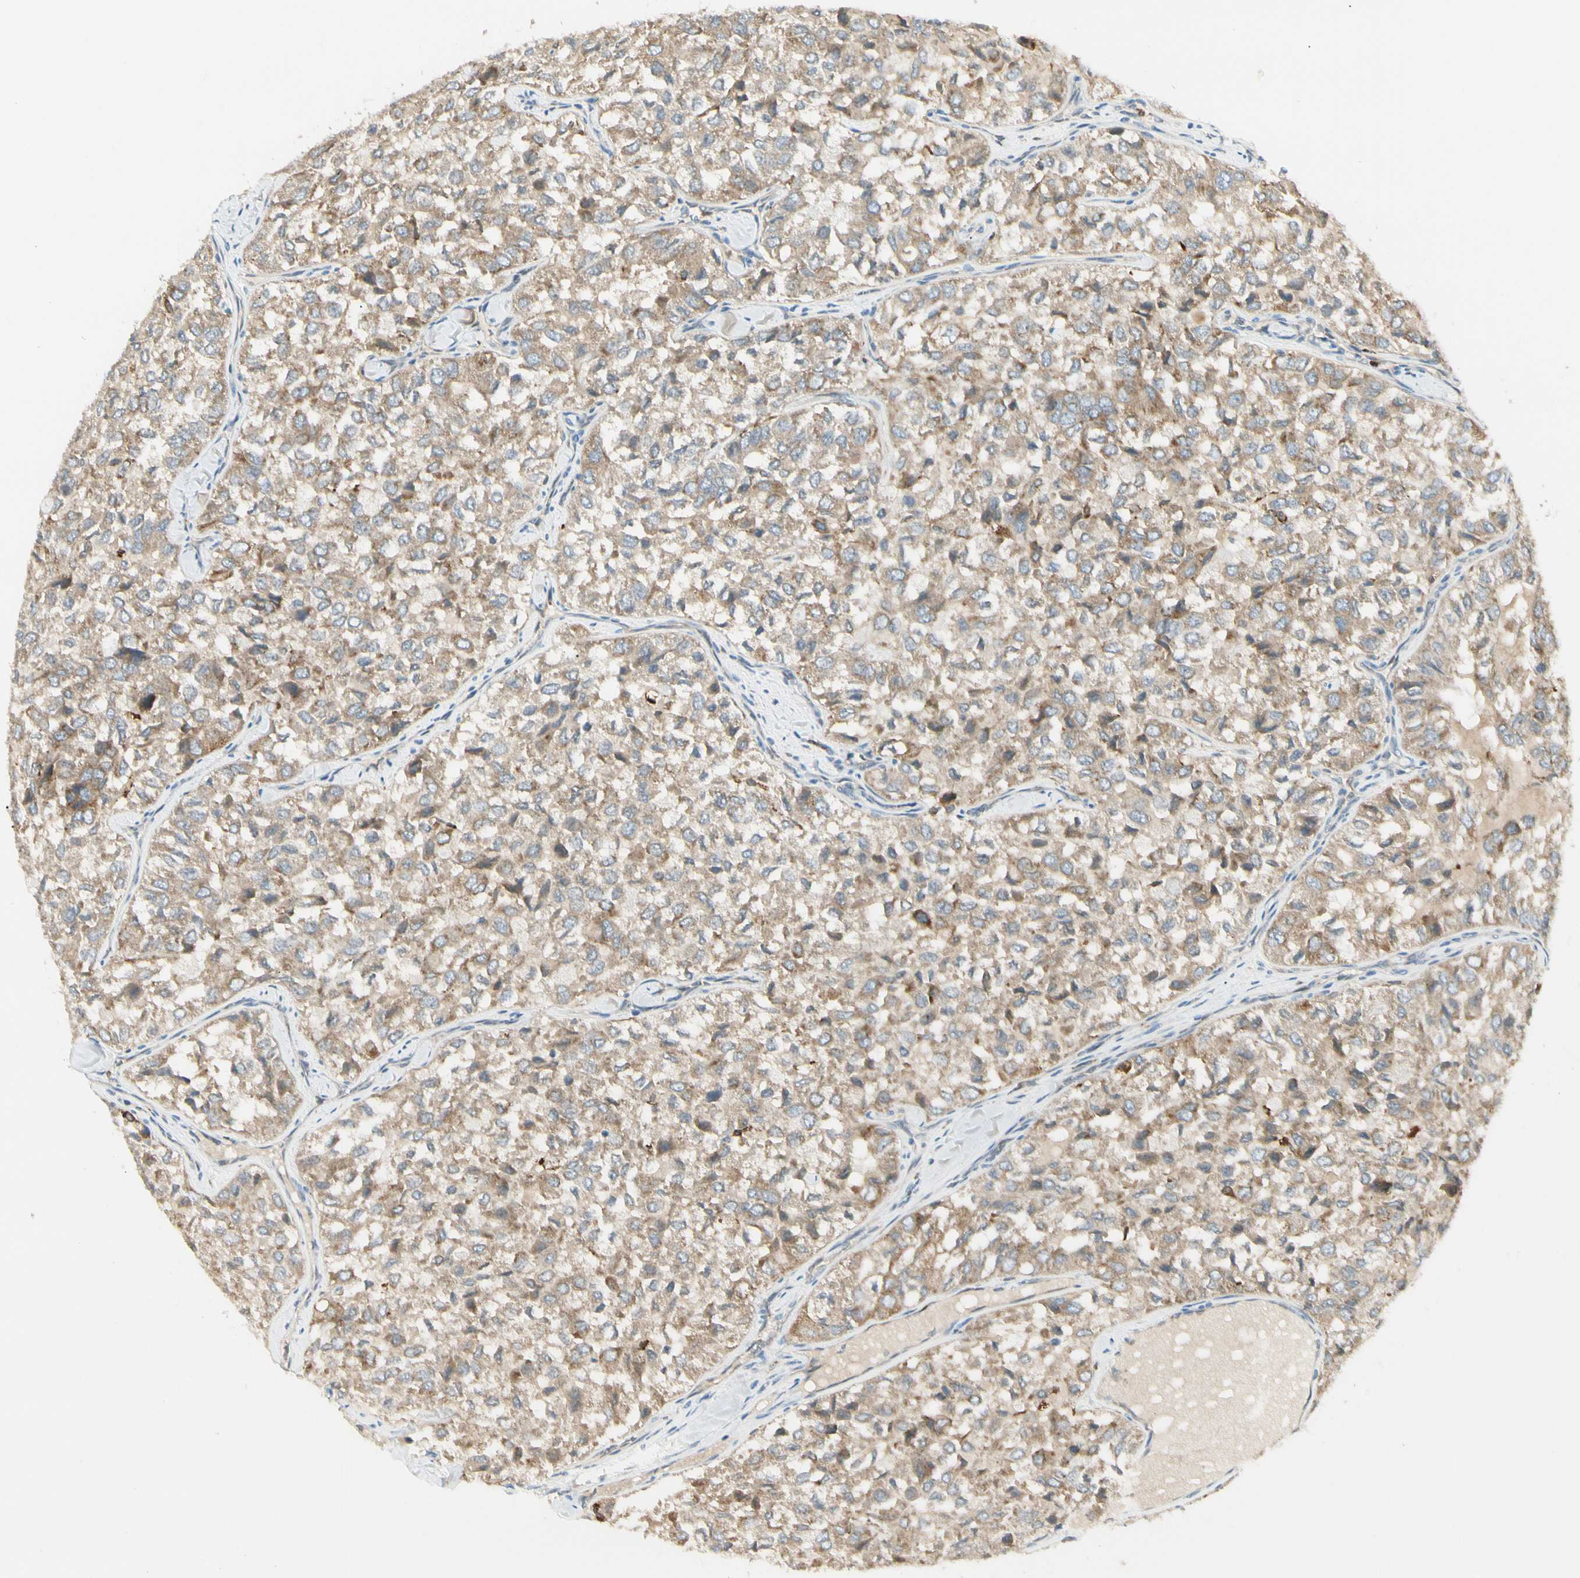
{"staining": {"intensity": "moderate", "quantity": ">75%", "location": "cytoplasmic/membranous"}, "tissue": "thyroid cancer", "cell_type": "Tumor cells", "image_type": "cancer", "snomed": [{"axis": "morphology", "description": "Follicular adenoma carcinoma, NOS"}, {"axis": "topography", "description": "Thyroid gland"}], "caption": "Brown immunohistochemical staining in thyroid cancer (follicular adenoma carcinoma) demonstrates moderate cytoplasmic/membranous positivity in approximately >75% of tumor cells.", "gene": "LPCAT2", "patient": {"sex": "male", "age": 75}}